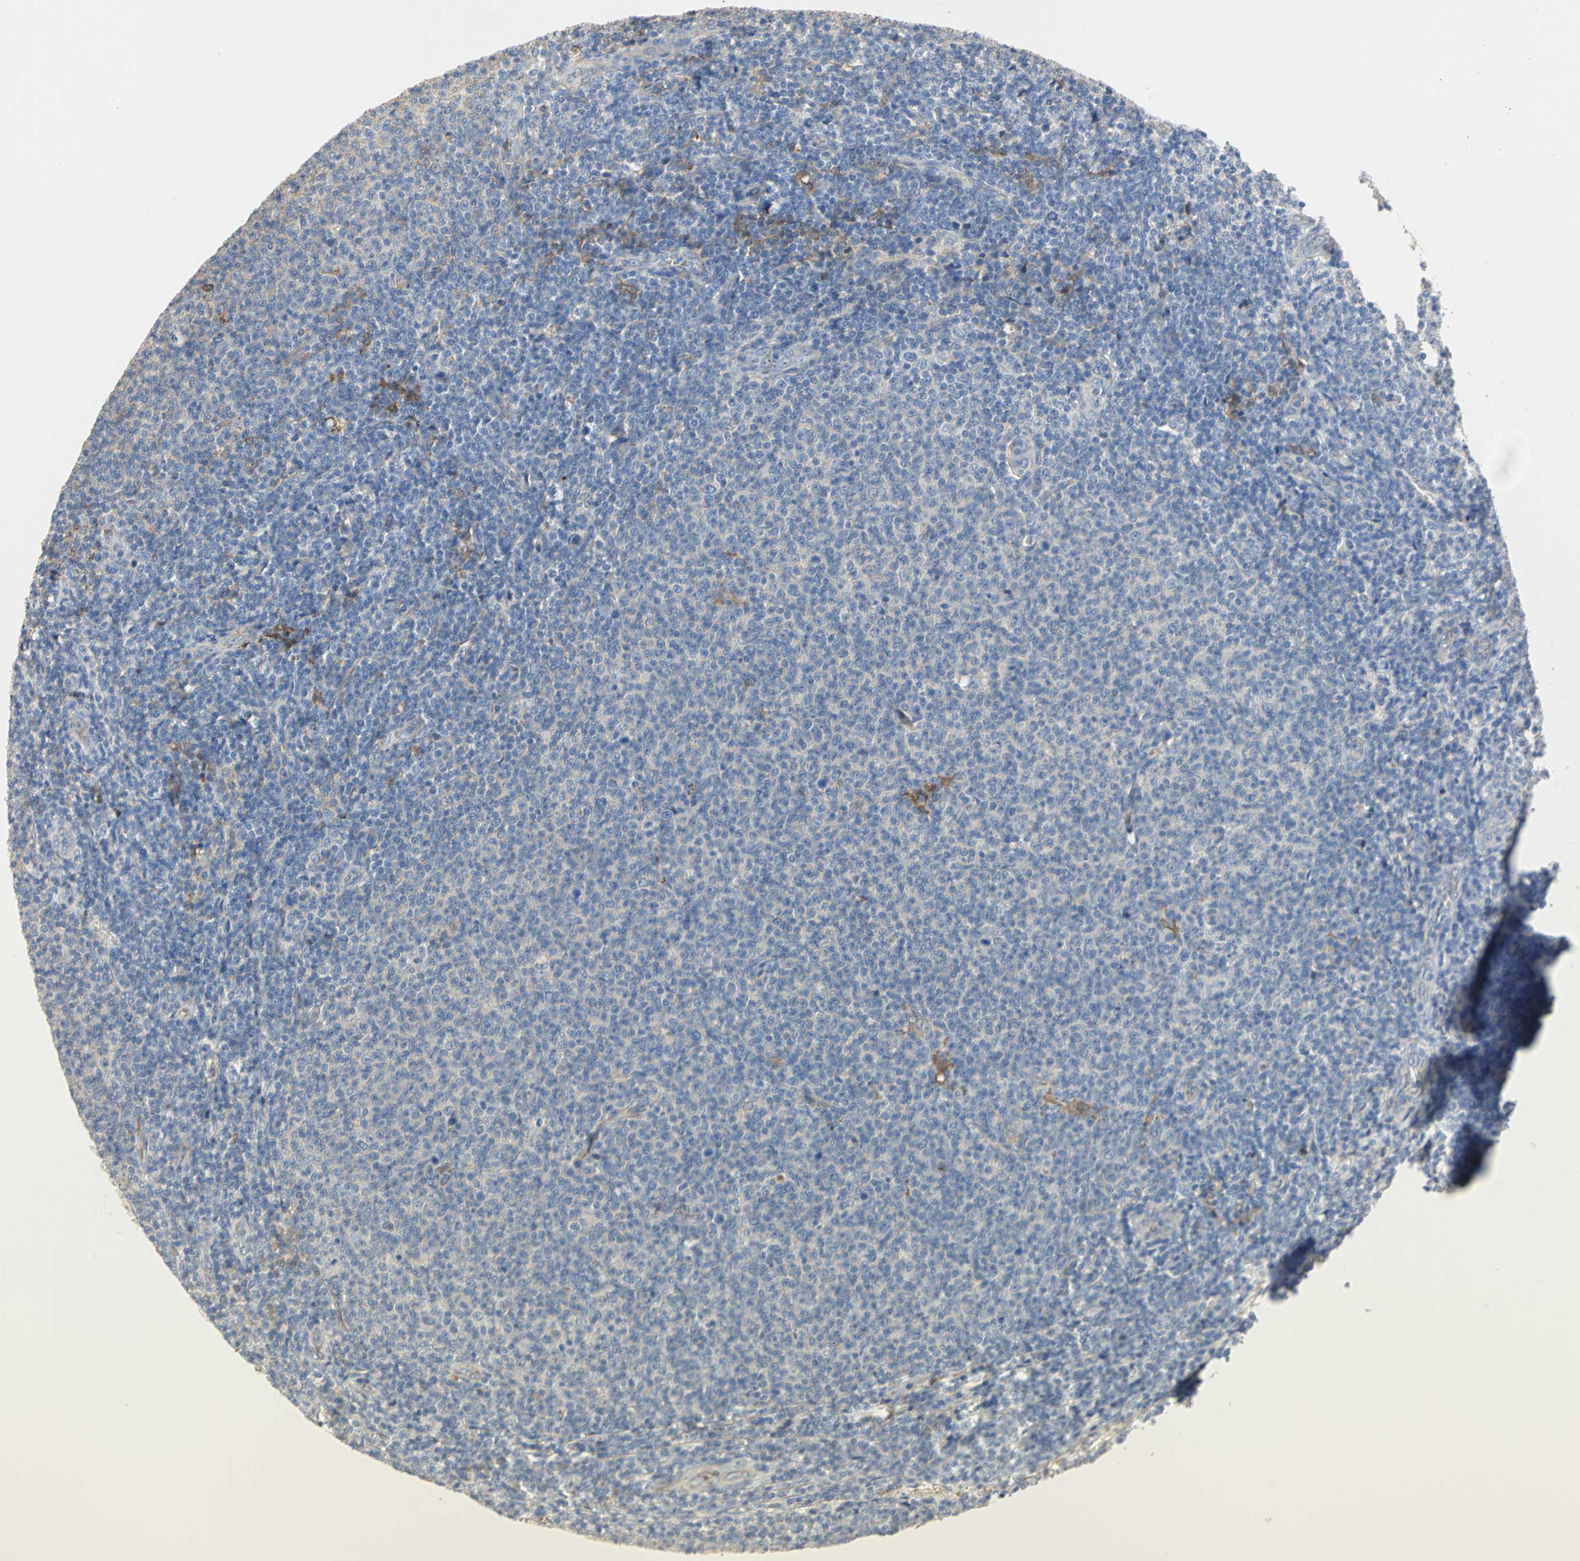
{"staining": {"intensity": "weak", "quantity": "25%-75%", "location": "cytoplasmic/membranous"}, "tissue": "lymphoma", "cell_type": "Tumor cells", "image_type": "cancer", "snomed": [{"axis": "morphology", "description": "Malignant lymphoma, non-Hodgkin's type, Low grade"}, {"axis": "topography", "description": "Lymph node"}], "caption": "Low-grade malignant lymphoma, non-Hodgkin's type stained for a protein exhibits weak cytoplasmic/membranous positivity in tumor cells.", "gene": "GYG2", "patient": {"sex": "male", "age": 66}}